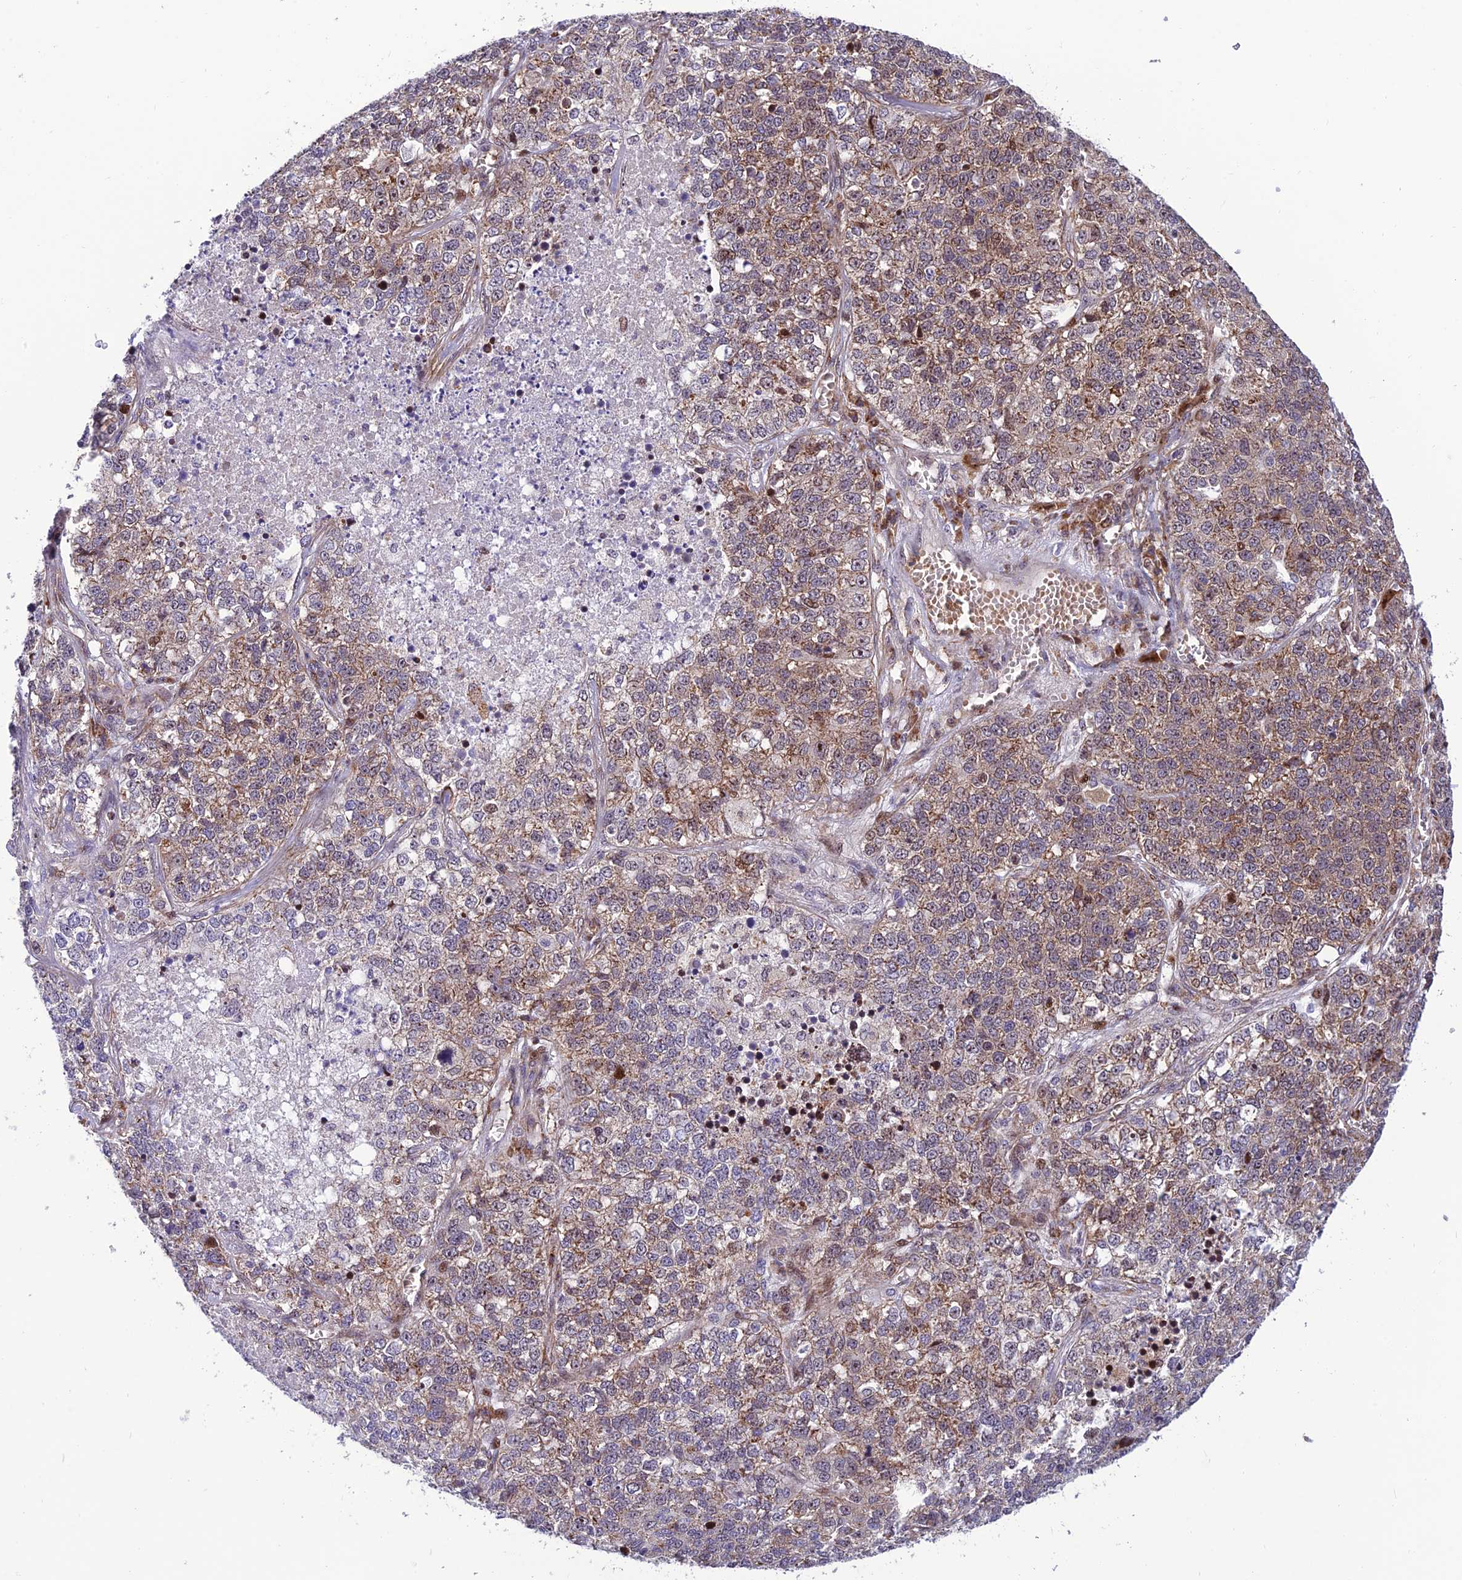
{"staining": {"intensity": "weak", "quantity": "25%-75%", "location": "cytoplasmic/membranous"}, "tissue": "lung cancer", "cell_type": "Tumor cells", "image_type": "cancer", "snomed": [{"axis": "morphology", "description": "Adenocarcinoma, NOS"}, {"axis": "topography", "description": "Lung"}], "caption": "Weak cytoplasmic/membranous protein positivity is present in approximately 25%-75% of tumor cells in lung adenocarcinoma. The staining was performed using DAB, with brown indicating positive protein expression. Nuclei are stained blue with hematoxylin.", "gene": "KBTBD7", "patient": {"sex": "male", "age": 49}}